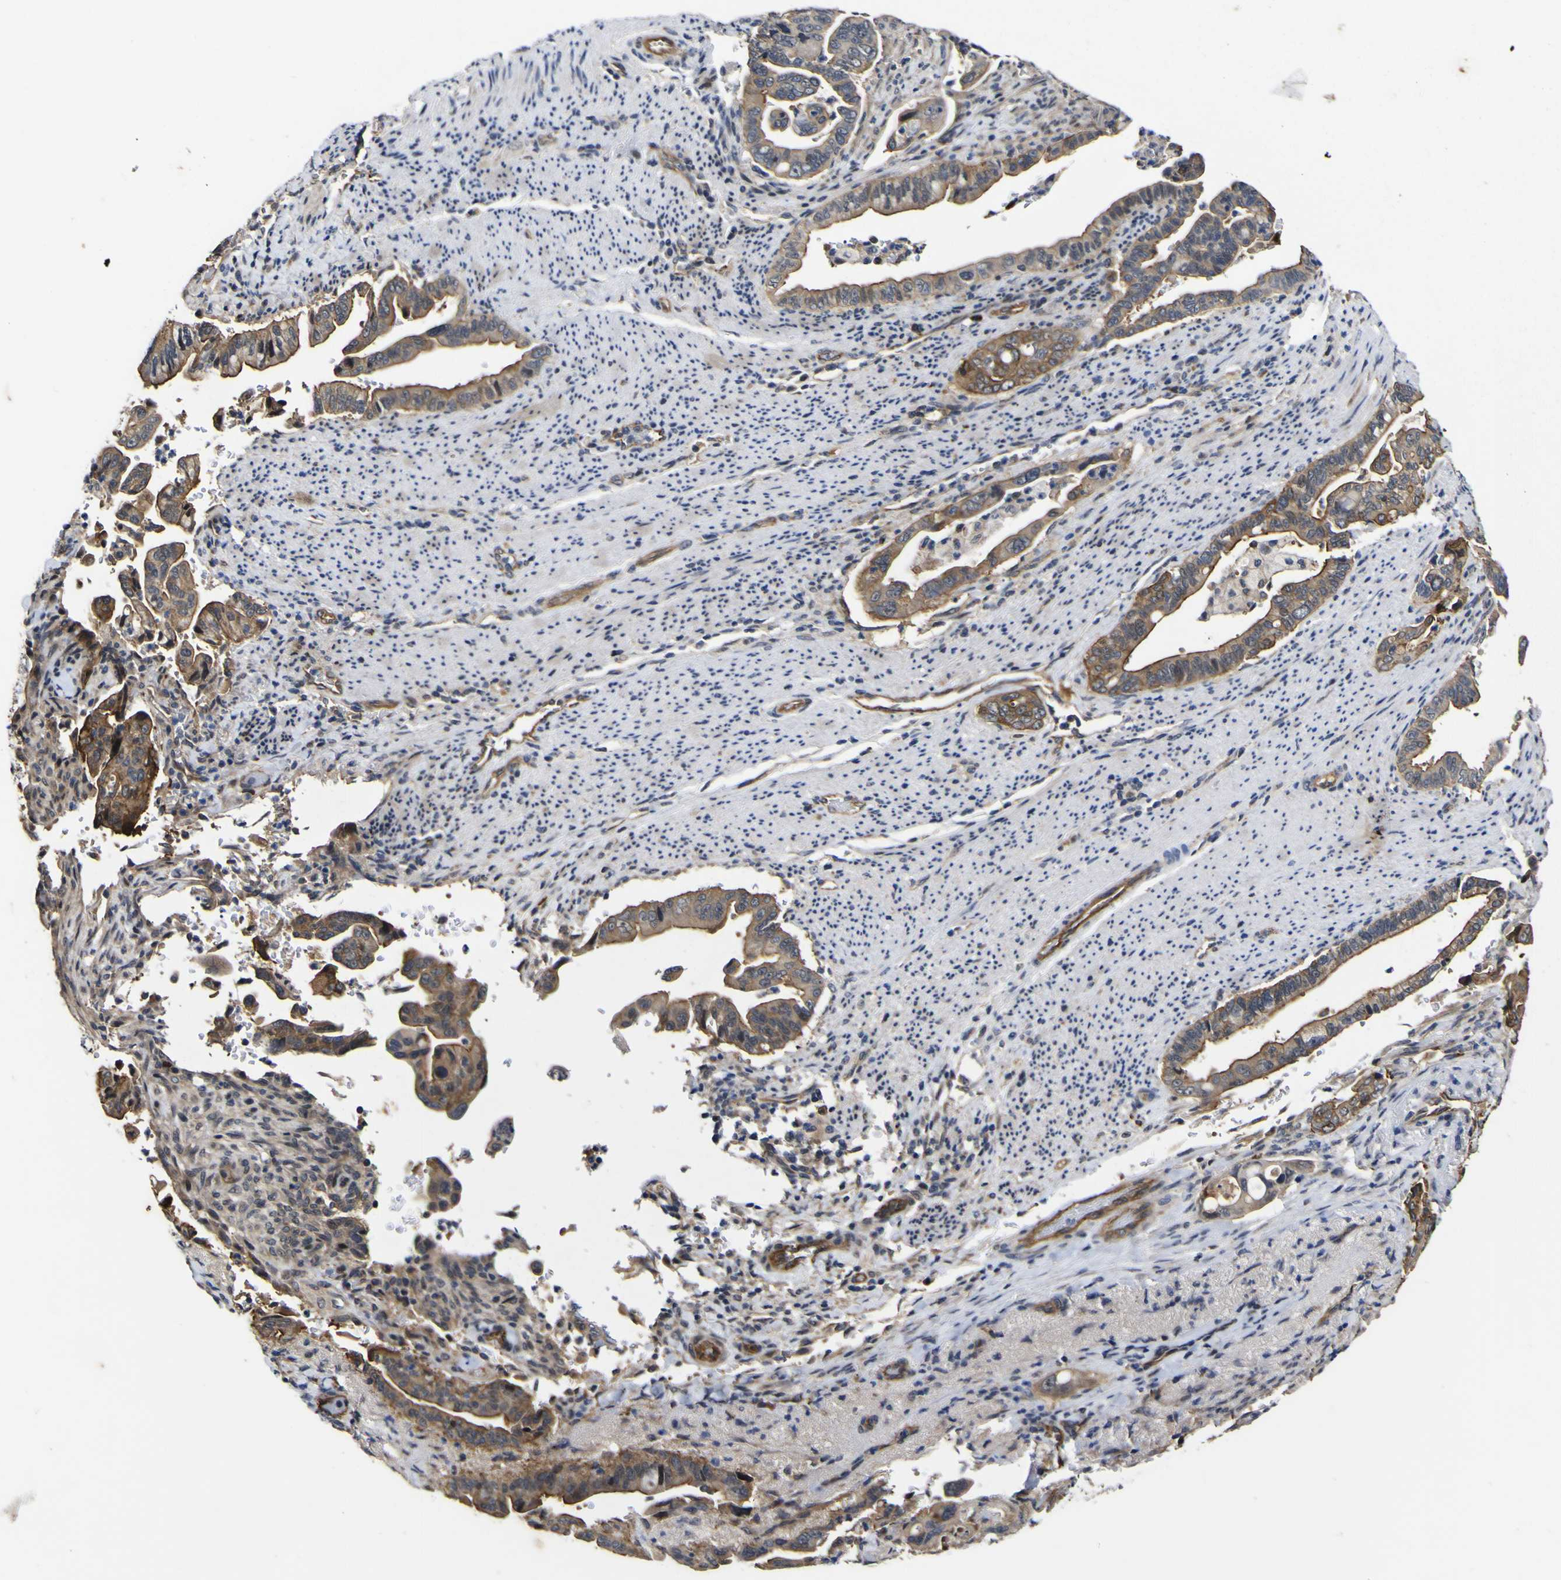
{"staining": {"intensity": "moderate", "quantity": ">75%", "location": "cytoplasmic/membranous"}, "tissue": "pancreatic cancer", "cell_type": "Tumor cells", "image_type": "cancer", "snomed": [{"axis": "morphology", "description": "Adenocarcinoma, NOS"}, {"axis": "topography", "description": "Pancreas"}], "caption": "About >75% of tumor cells in human pancreatic cancer (adenocarcinoma) demonstrate moderate cytoplasmic/membranous protein positivity as visualized by brown immunohistochemical staining.", "gene": "CCL2", "patient": {"sex": "male", "age": 70}}